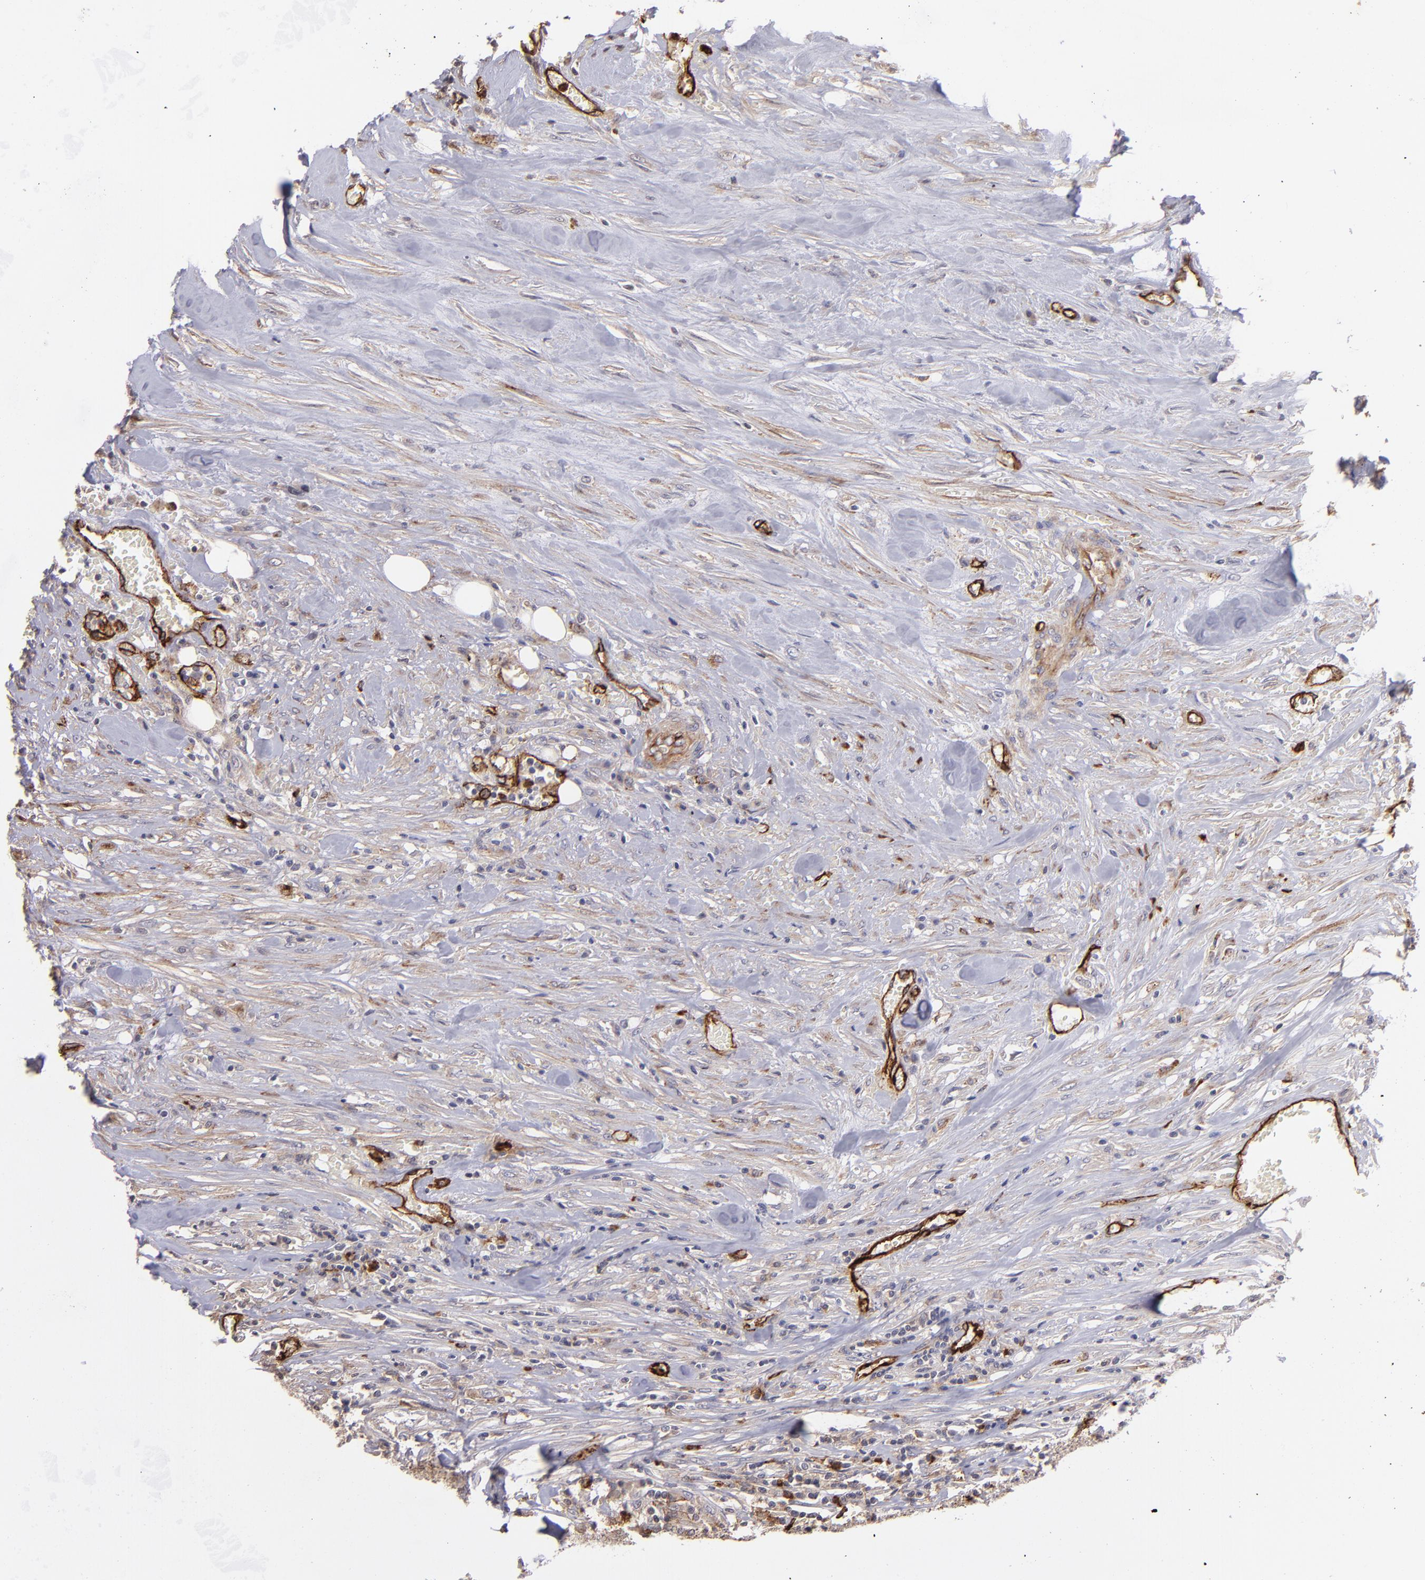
{"staining": {"intensity": "negative", "quantity": "none", "location": "none"}, "tissue": "urothelial cancer", "cell_type": "Tumor cells", "image_type": "cancer", "snomed": [{"axis": "morphology", "description": "Urothelial carcinoma, High grade"}, {"axis": "topography", "description": "Urinary bladder"}], "caption": "Human urothelial cancer stained for a protein using immunohistochemistry (IHC) exhibits no positivity in tumor cells.", "gene": "DYSF", "patient": {"sex": "male", "age": 74}}